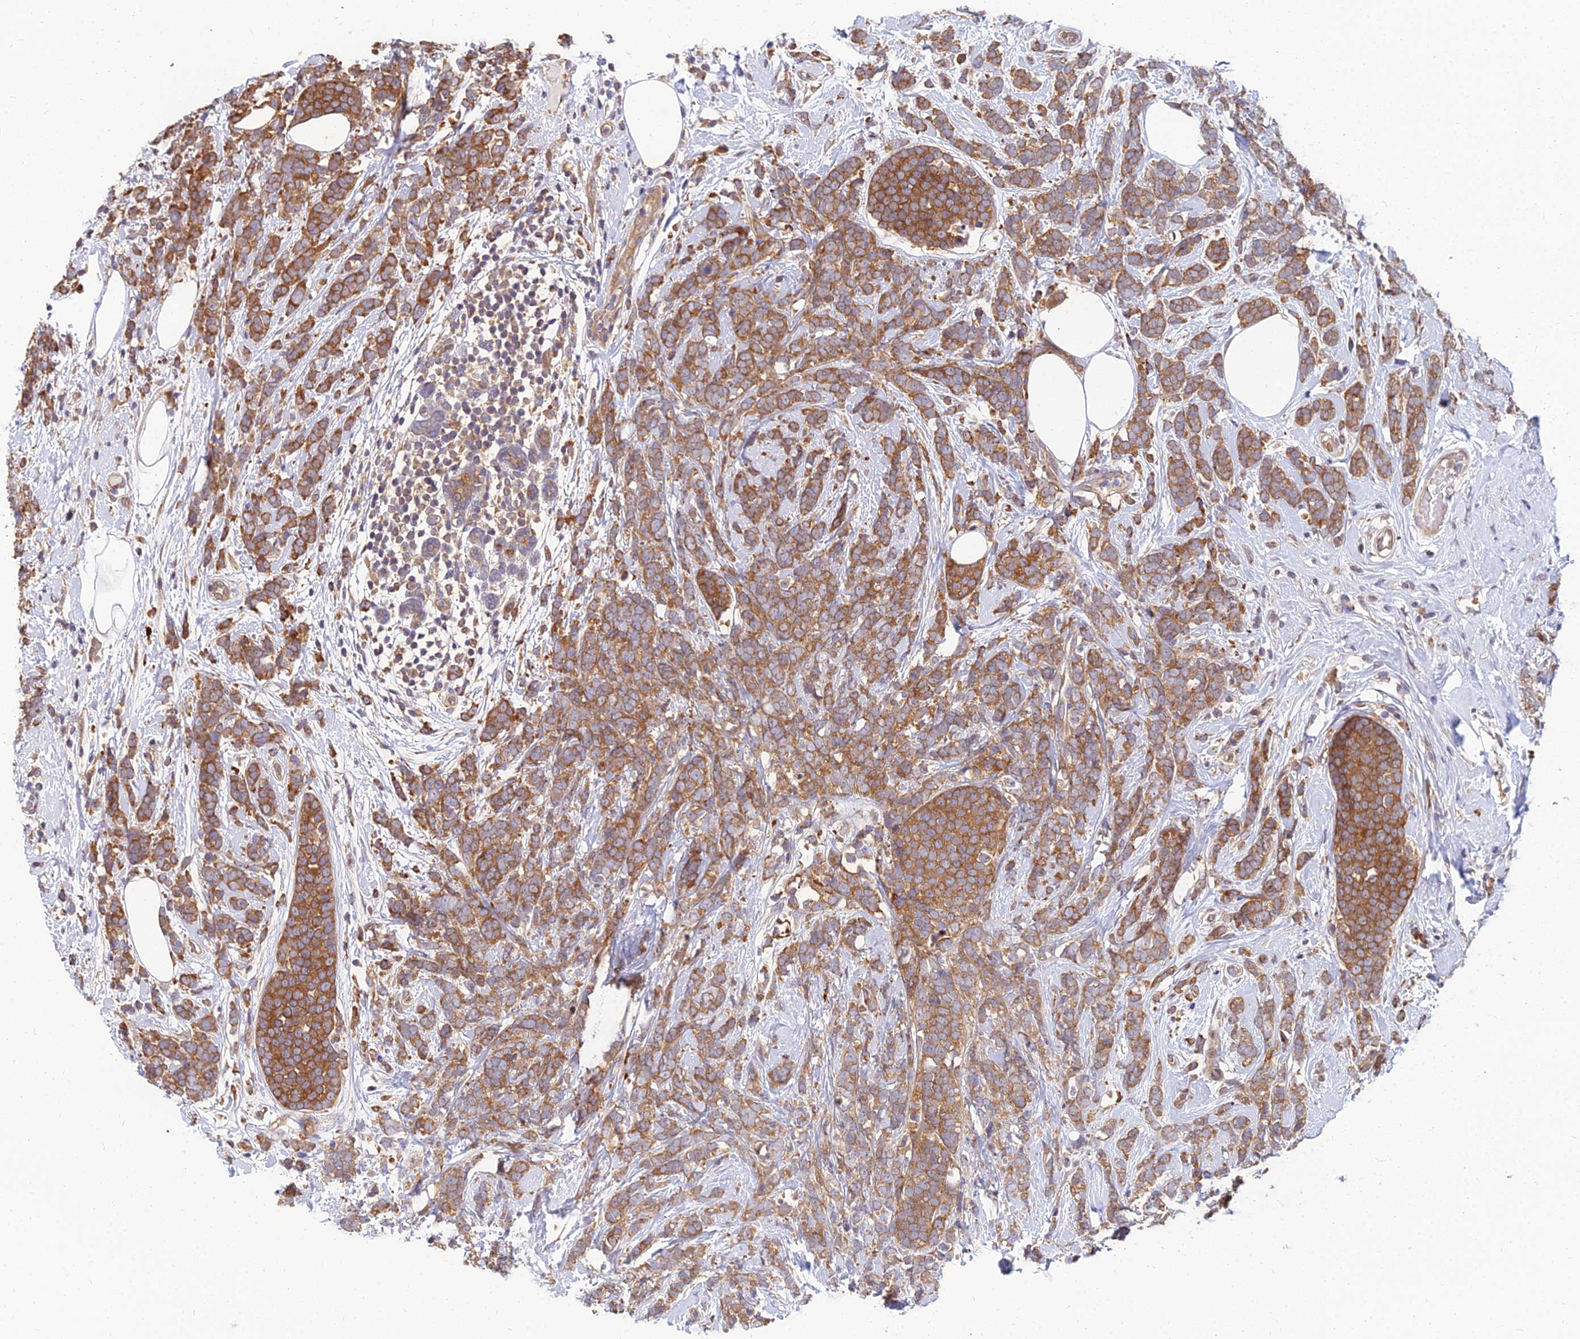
{"staining": {"intensity": "moderate", "quantity": ">75%", "location": "cytoplasmic/membranous"}, "tissue": "breast cancer", "cell_type": "Tumor cells", "image_type": "cancer", "snomed": [{"axis": "morphology", "description": "Duct carcinoma"}, {"axis": "topography", "description": "Breast"}], "caption": "DAB (3,3'-diaminobenzidine) immunohistochemical staining of human invasive ductal carcinoma (breast) reveals moderate cytoplasmic/membranous protein expression in about >75% of tumor cells.", "gene": "CCT6B", "patient": {"sex": "female", "age": 75}}